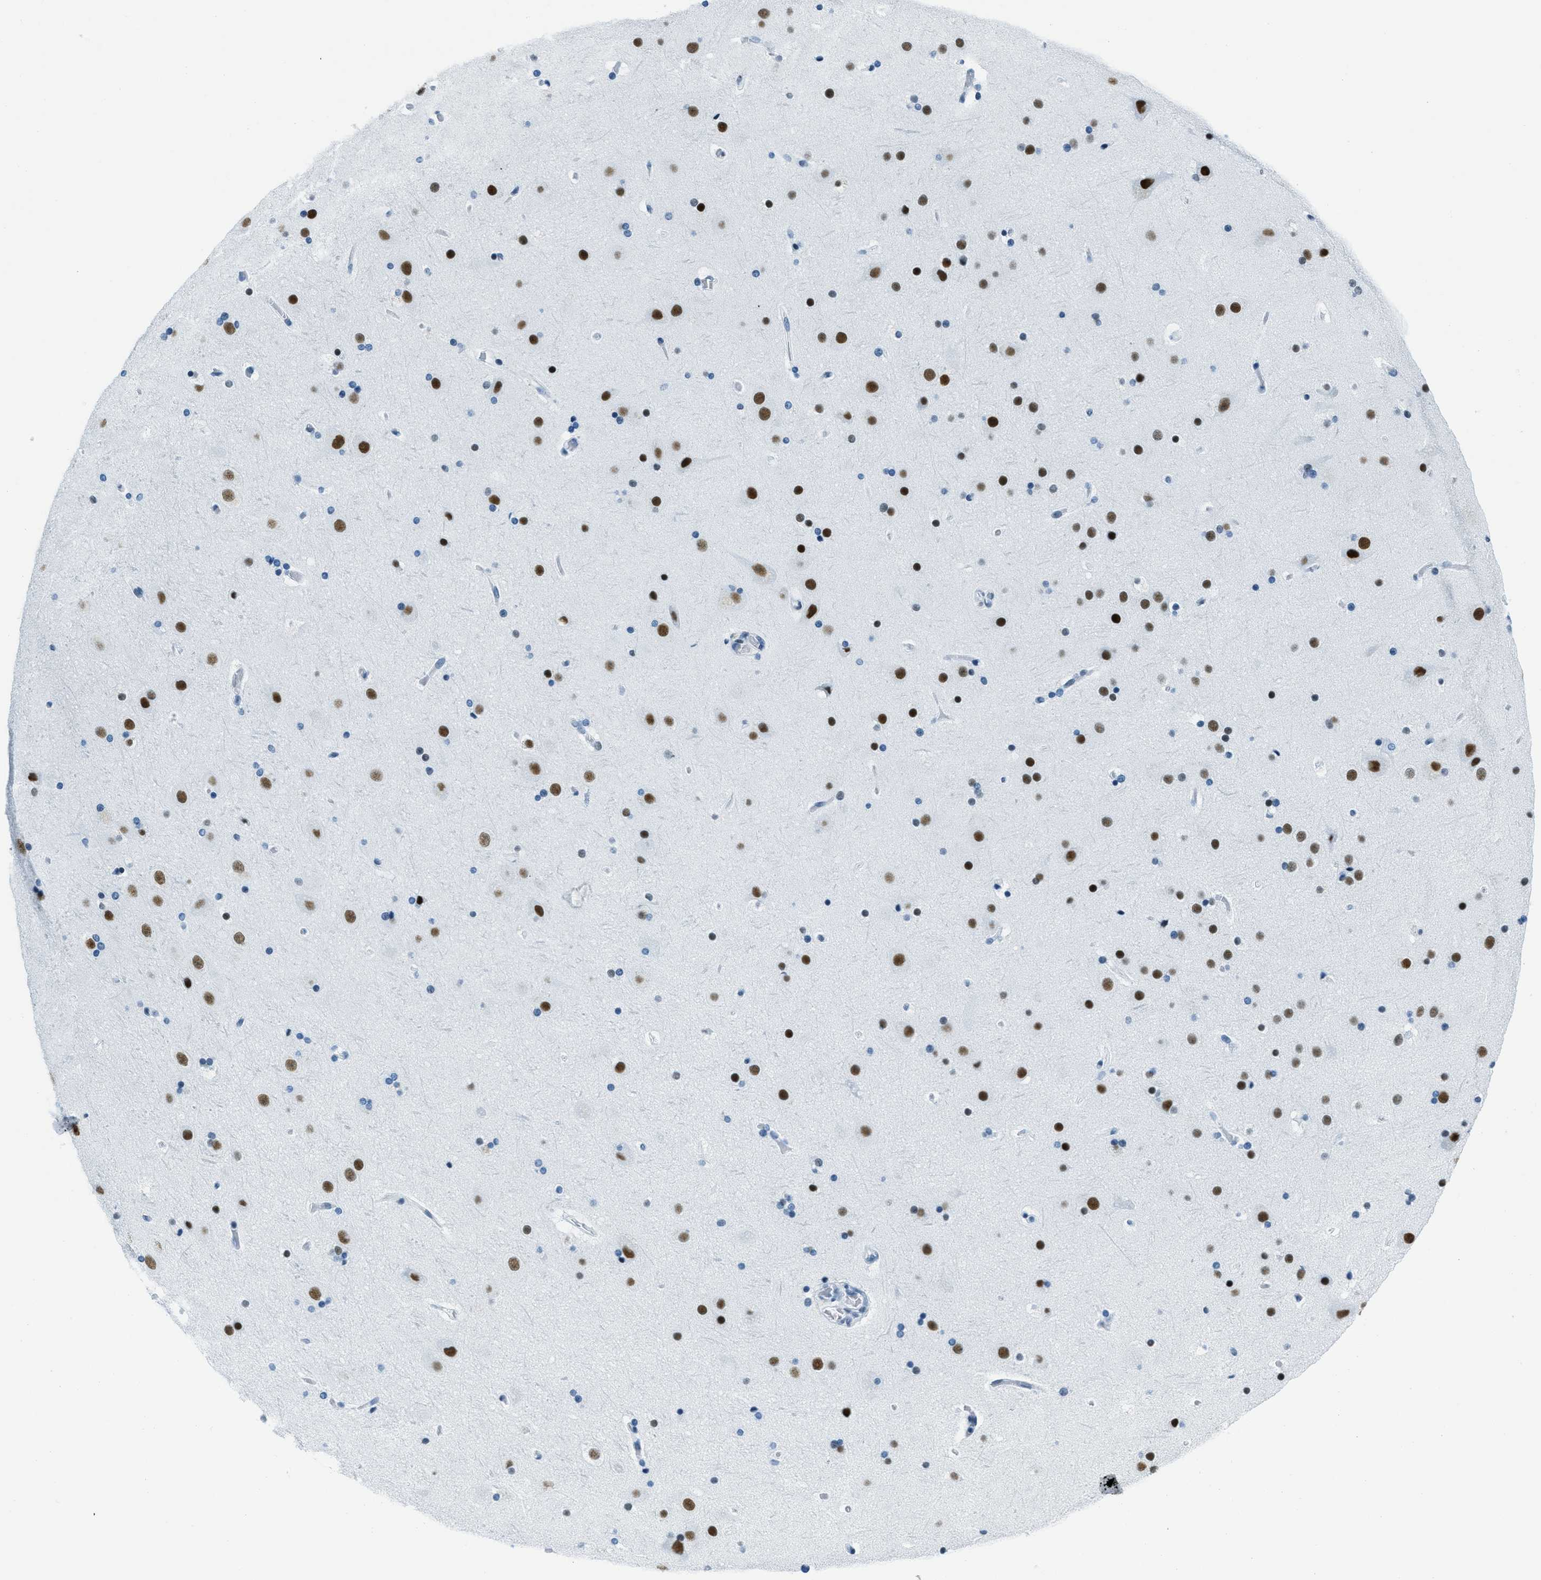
{"staining": {"intensity": "negative", "quantity": "none", "location": "none"}, "tissue": "cerebral cortex", "cell_type": "Endothelial cells", "image_type": "normal", "snomed": [{"axis": "morphology", "description": "Normal tissue, NOS"}, {"axis": "topography", "description": "Cerebral cortex"}], "caption": "A photomicrograph of human cerebral cortex is negative for staining in endothelial cells. (IHC, brightfield microscopy, high magnification).", "gene": "PLA2G2A", "patient": {"sex": "male", "age": 57}}